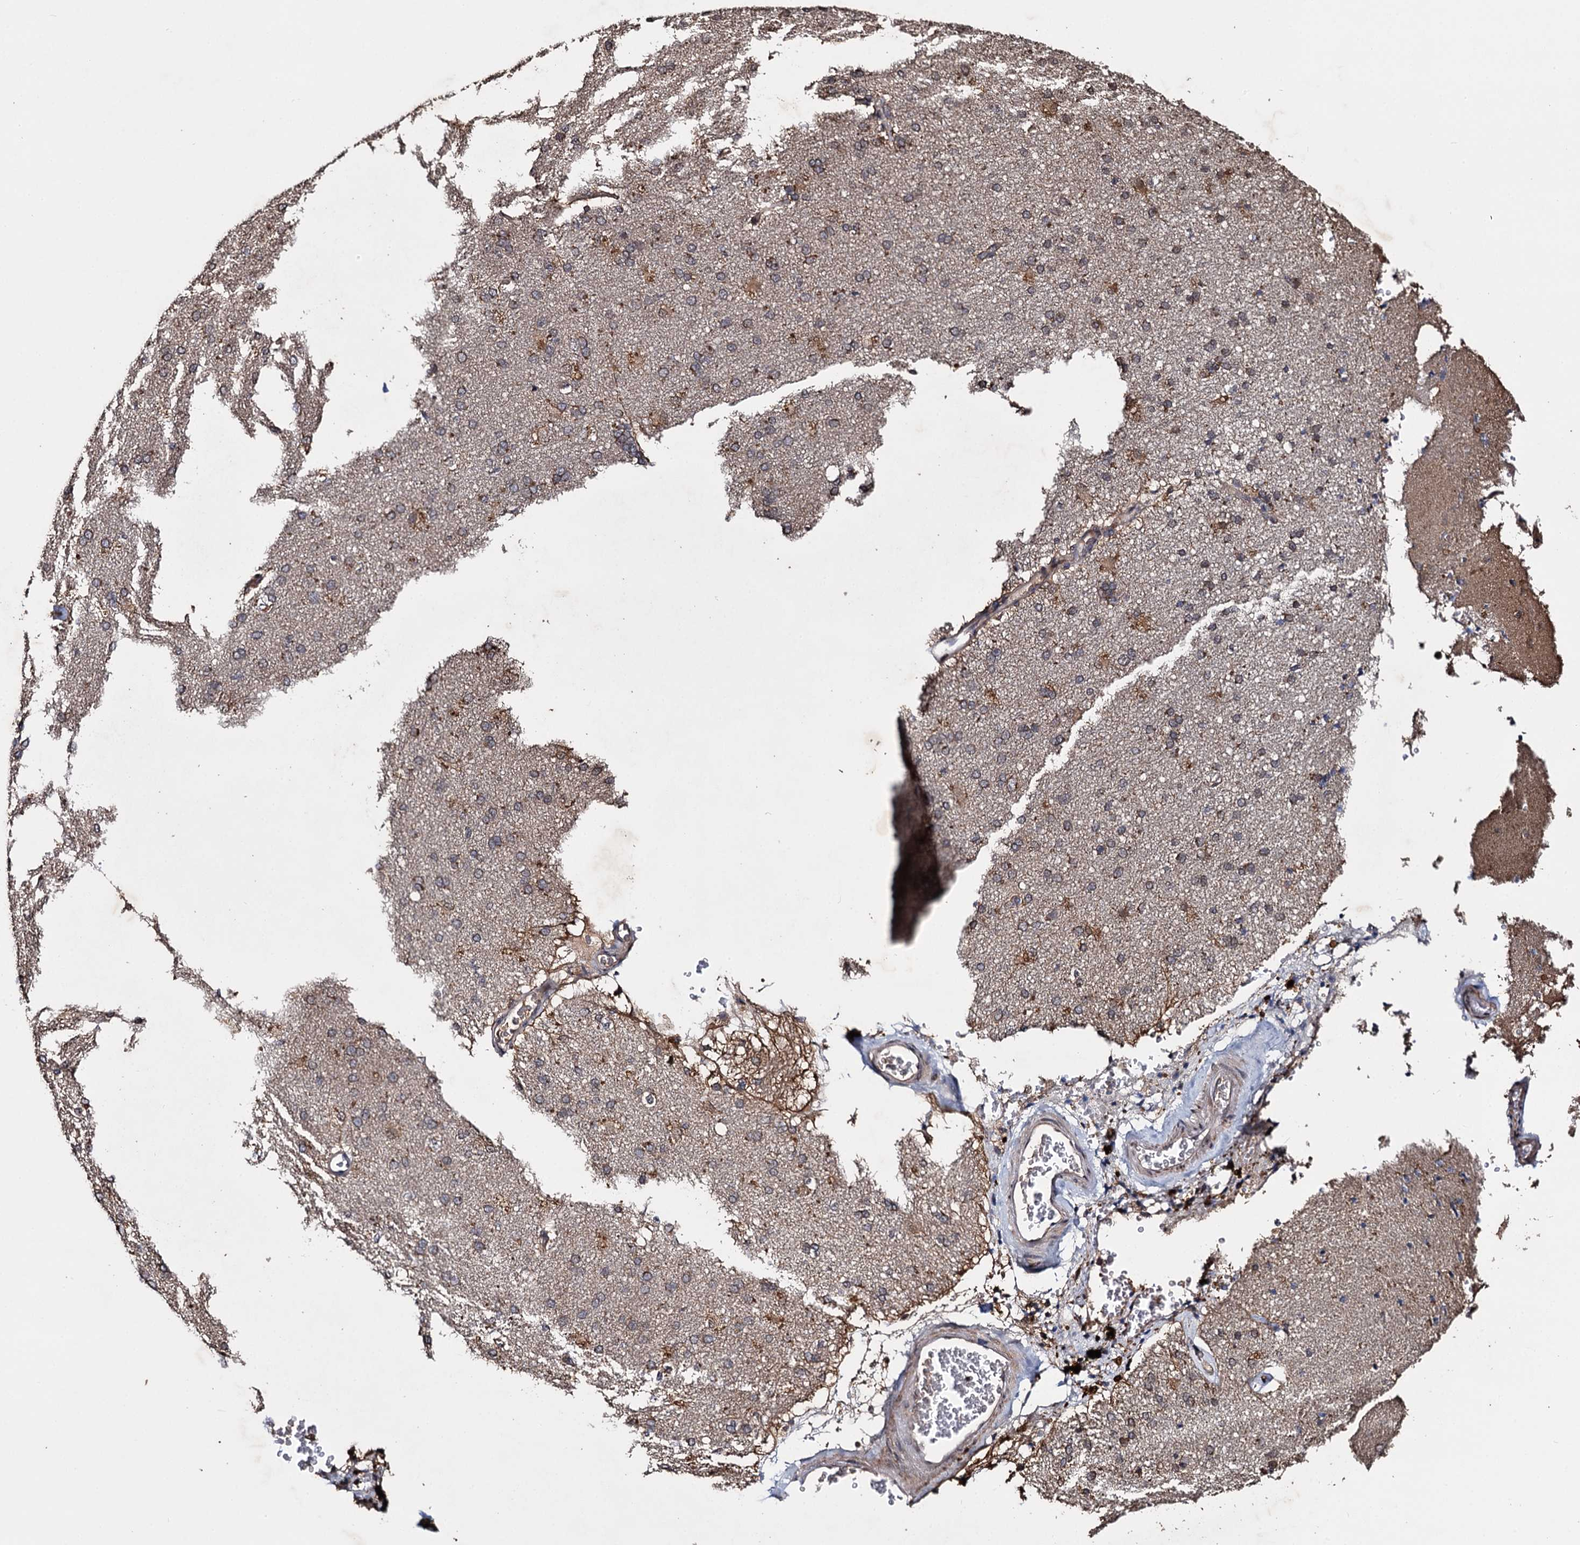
{"staining": {"intensity": "moderate", "quantity": ">75%", "location": "cytoplasmic/membranous,nuclear"}, "tissue": "cerebral cortex", "cell_type": "Endothelial cells", "image_type": "normal", "snomed": [{"axis": "morphology", "description": "Normal tissue, NOS"}, {"axis": "topography", "description": "Cerebral cortex"}], "caption": "The histopathology image shows staining of benign cerebral cortex, revealing moderate cytoplasmic/membranous,nuclear protein staining (brown color) within endothelial cells.", "gene": "SLC46A3", "patient": {"sex": "male", "age": 62}}